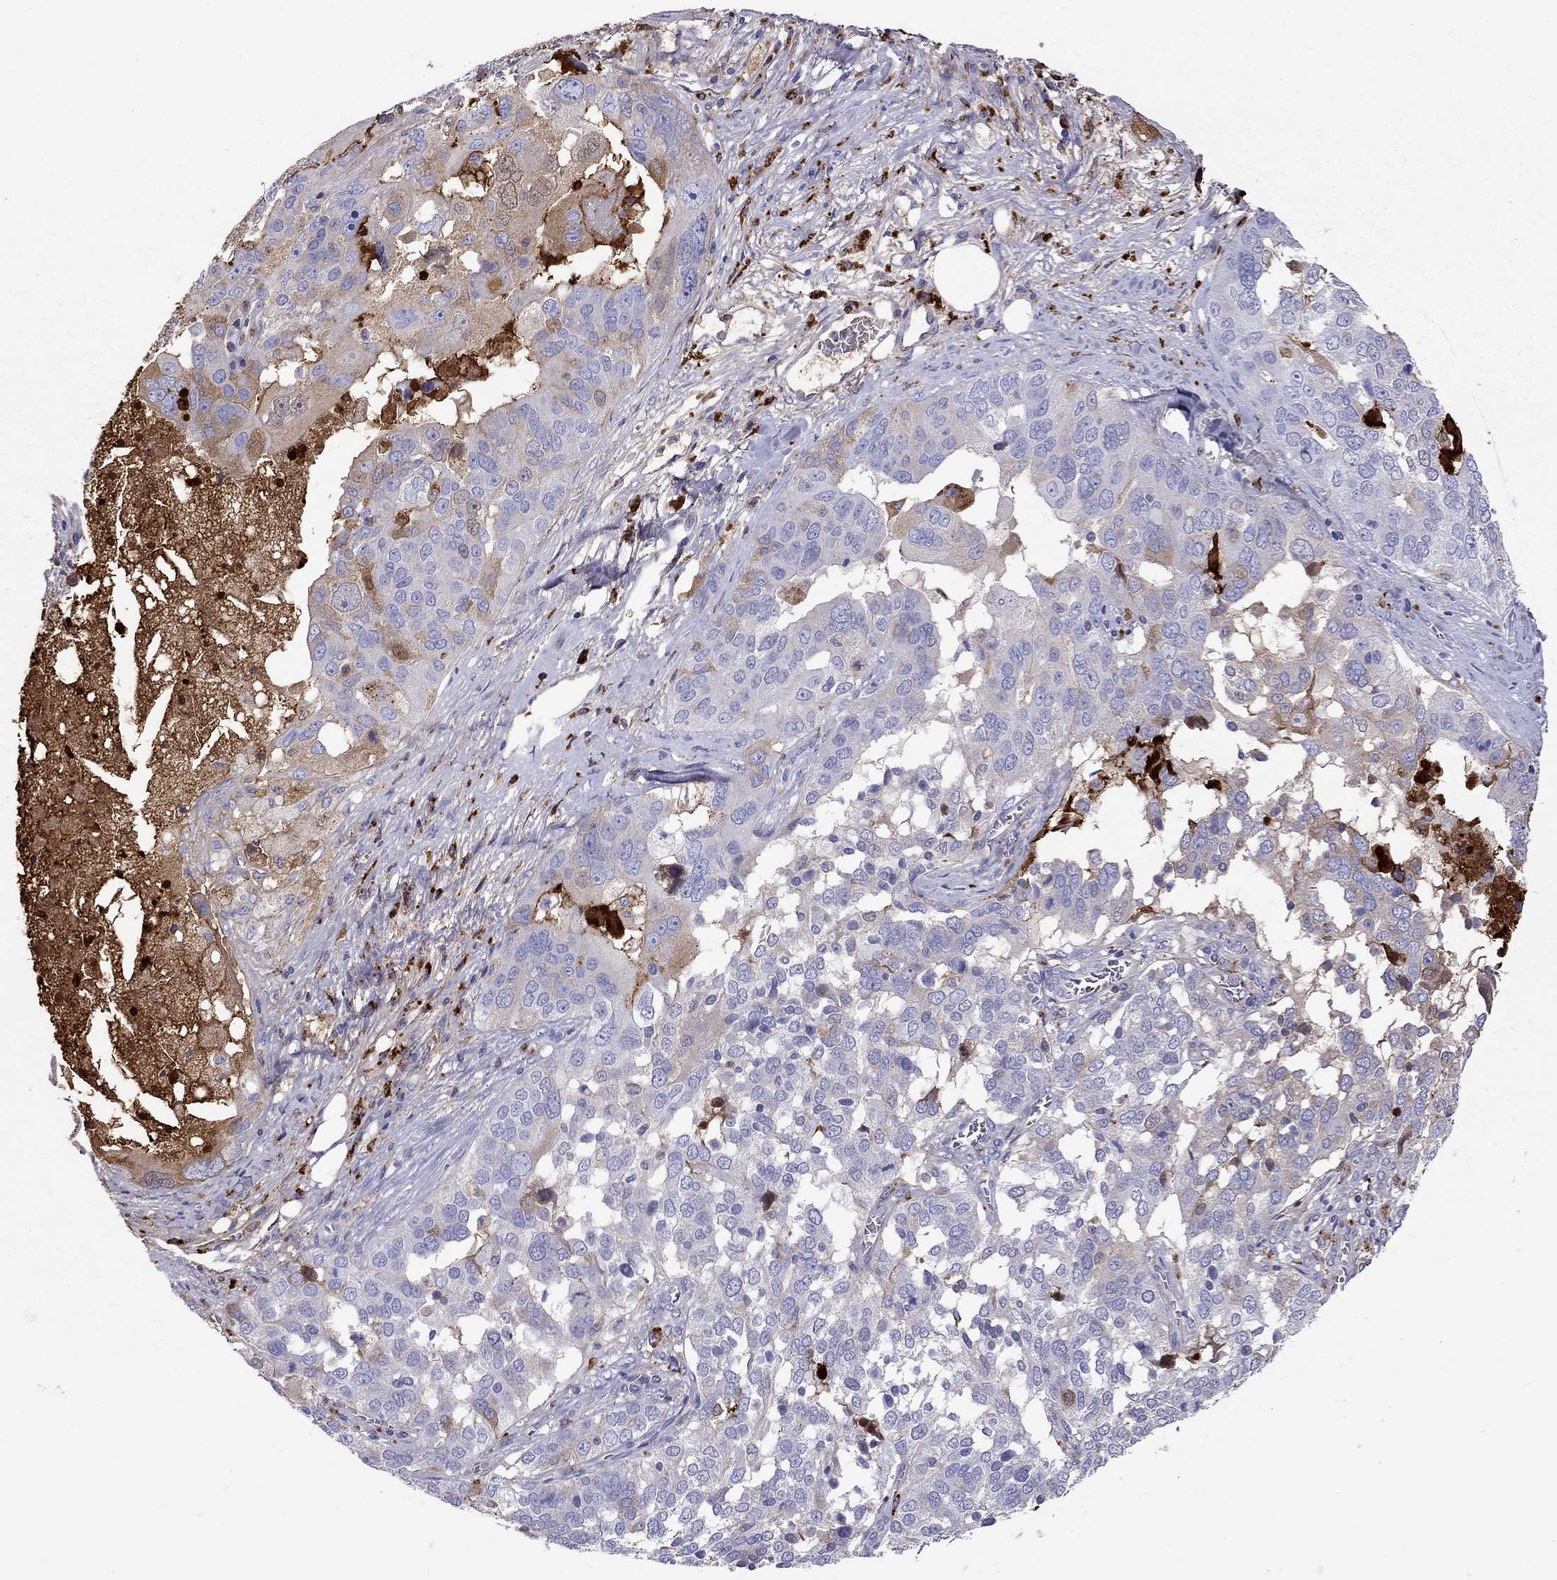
{"staining": {"intensity": "moderate", "quantity": "25%-75%", "location": "cytoplasmic/membranous"}, "tissue": "ovarian cancer", "cell_type": "Tumor cells", "image_type": "cancer", "snomed": [{"axis": "morphology", "description": "Carcinoma, endometroid"}, {"axis": "topography", "description": "Soft tissue"}, {"axis": "topography", "description": "Ovary"}], "caption": "Ovarian endometroid carcinoma stained with IHC demonstrates moderate cytoplasmic/membranous positivity in approximately 25%-75% of tumor cells.", "gene": "SERPINA3", "patient": {"sex": "female", "age": 52}}